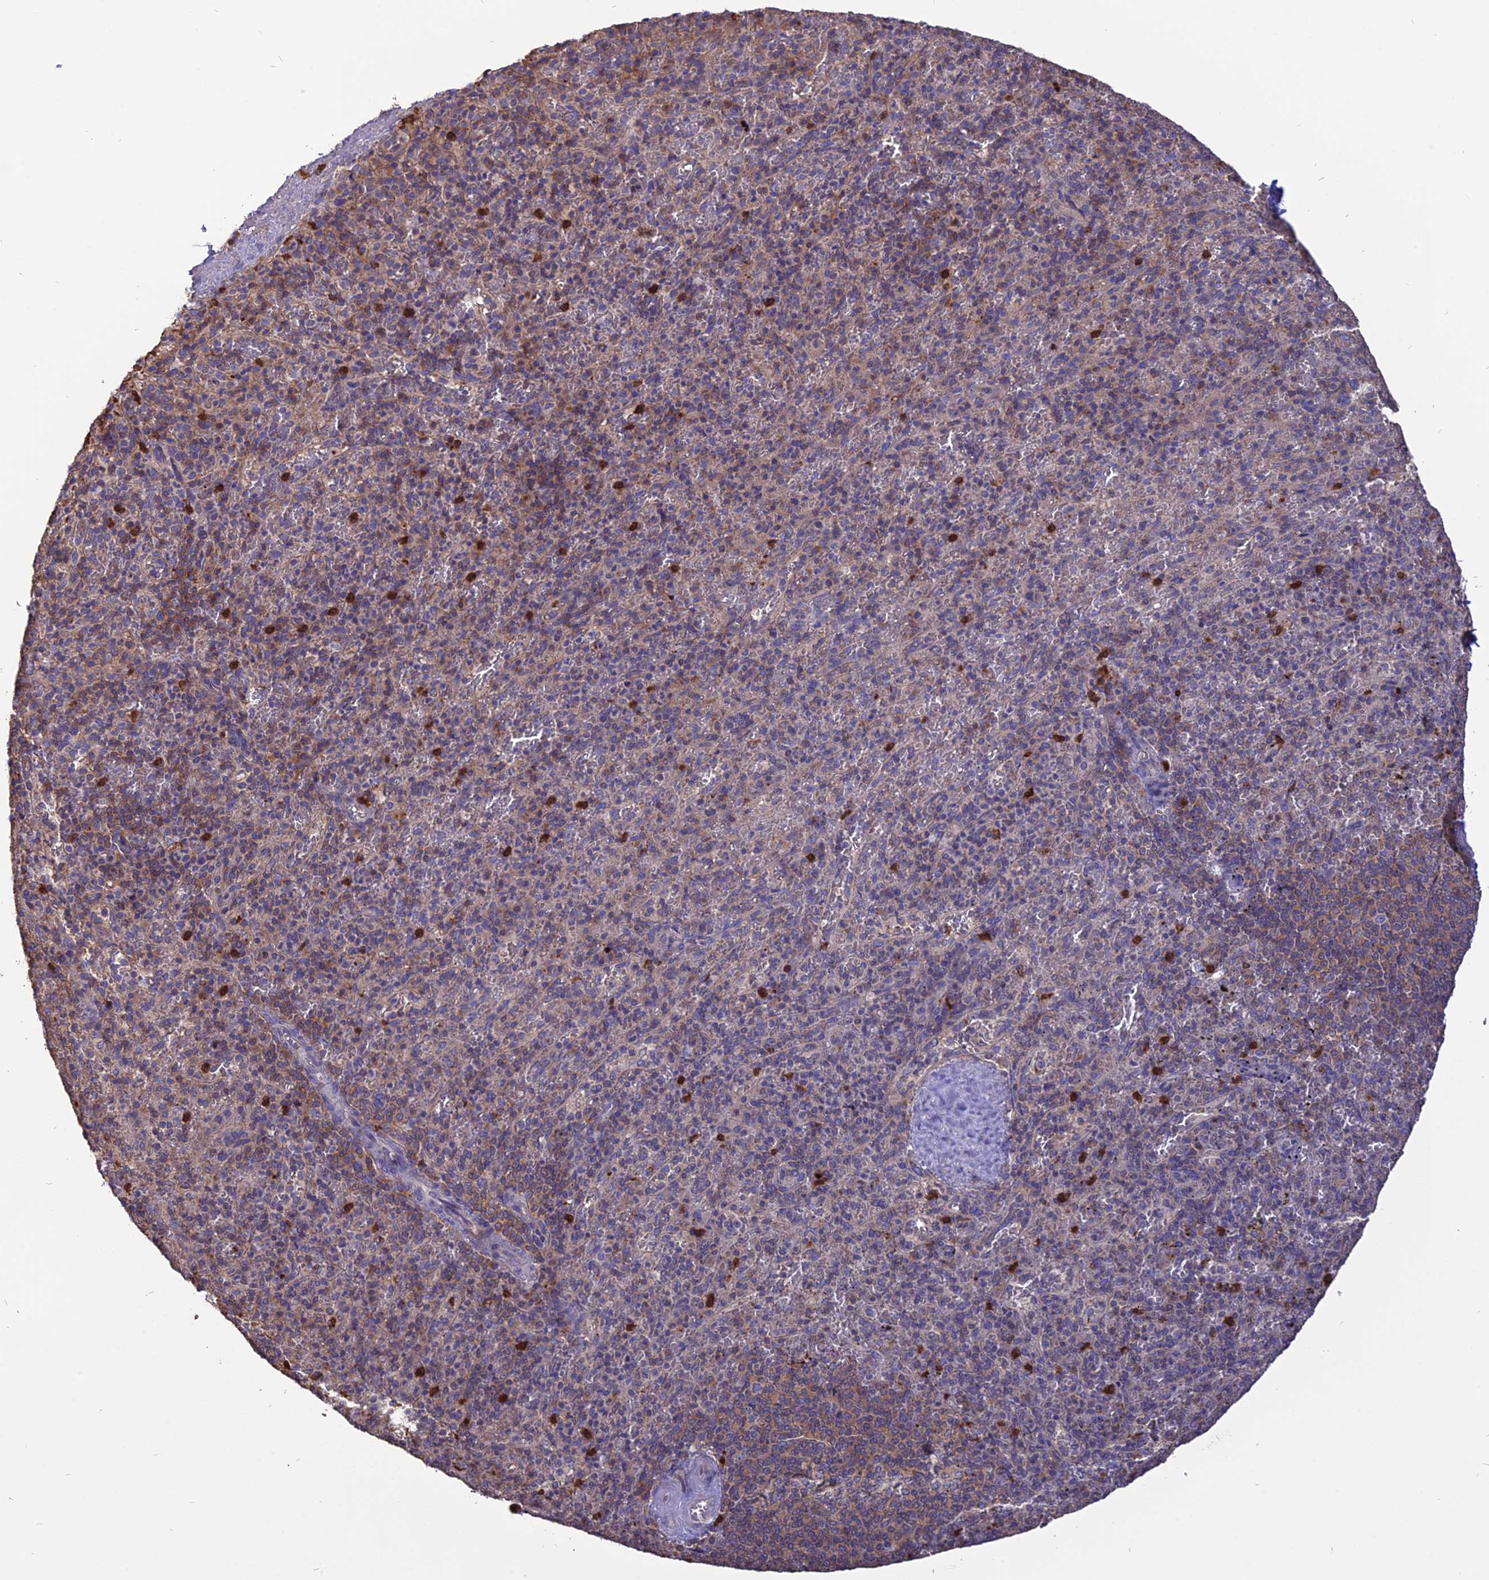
{"staining": {"intensity": "moderate", "quantity": "<25%", "location": "cytoplasmic/membranous"}, "tissue": "spleen", "cell_type": "Cells in red pulp", "image_type": "normal", "snomed": [{"axis": "morphology", "description": "Normal tissue, NOS"}, {"axis": "topography", "description": "Spleen"}], "caption": "A photomicrograph showing moderate cytoplasmic/membranous expression in about <25% of cells in red pulp in benign spleen, as visualized by brown immunohistochemical staining.", "gene": "CARMIL2", "patient": {"sex": "male", "age": 82}}